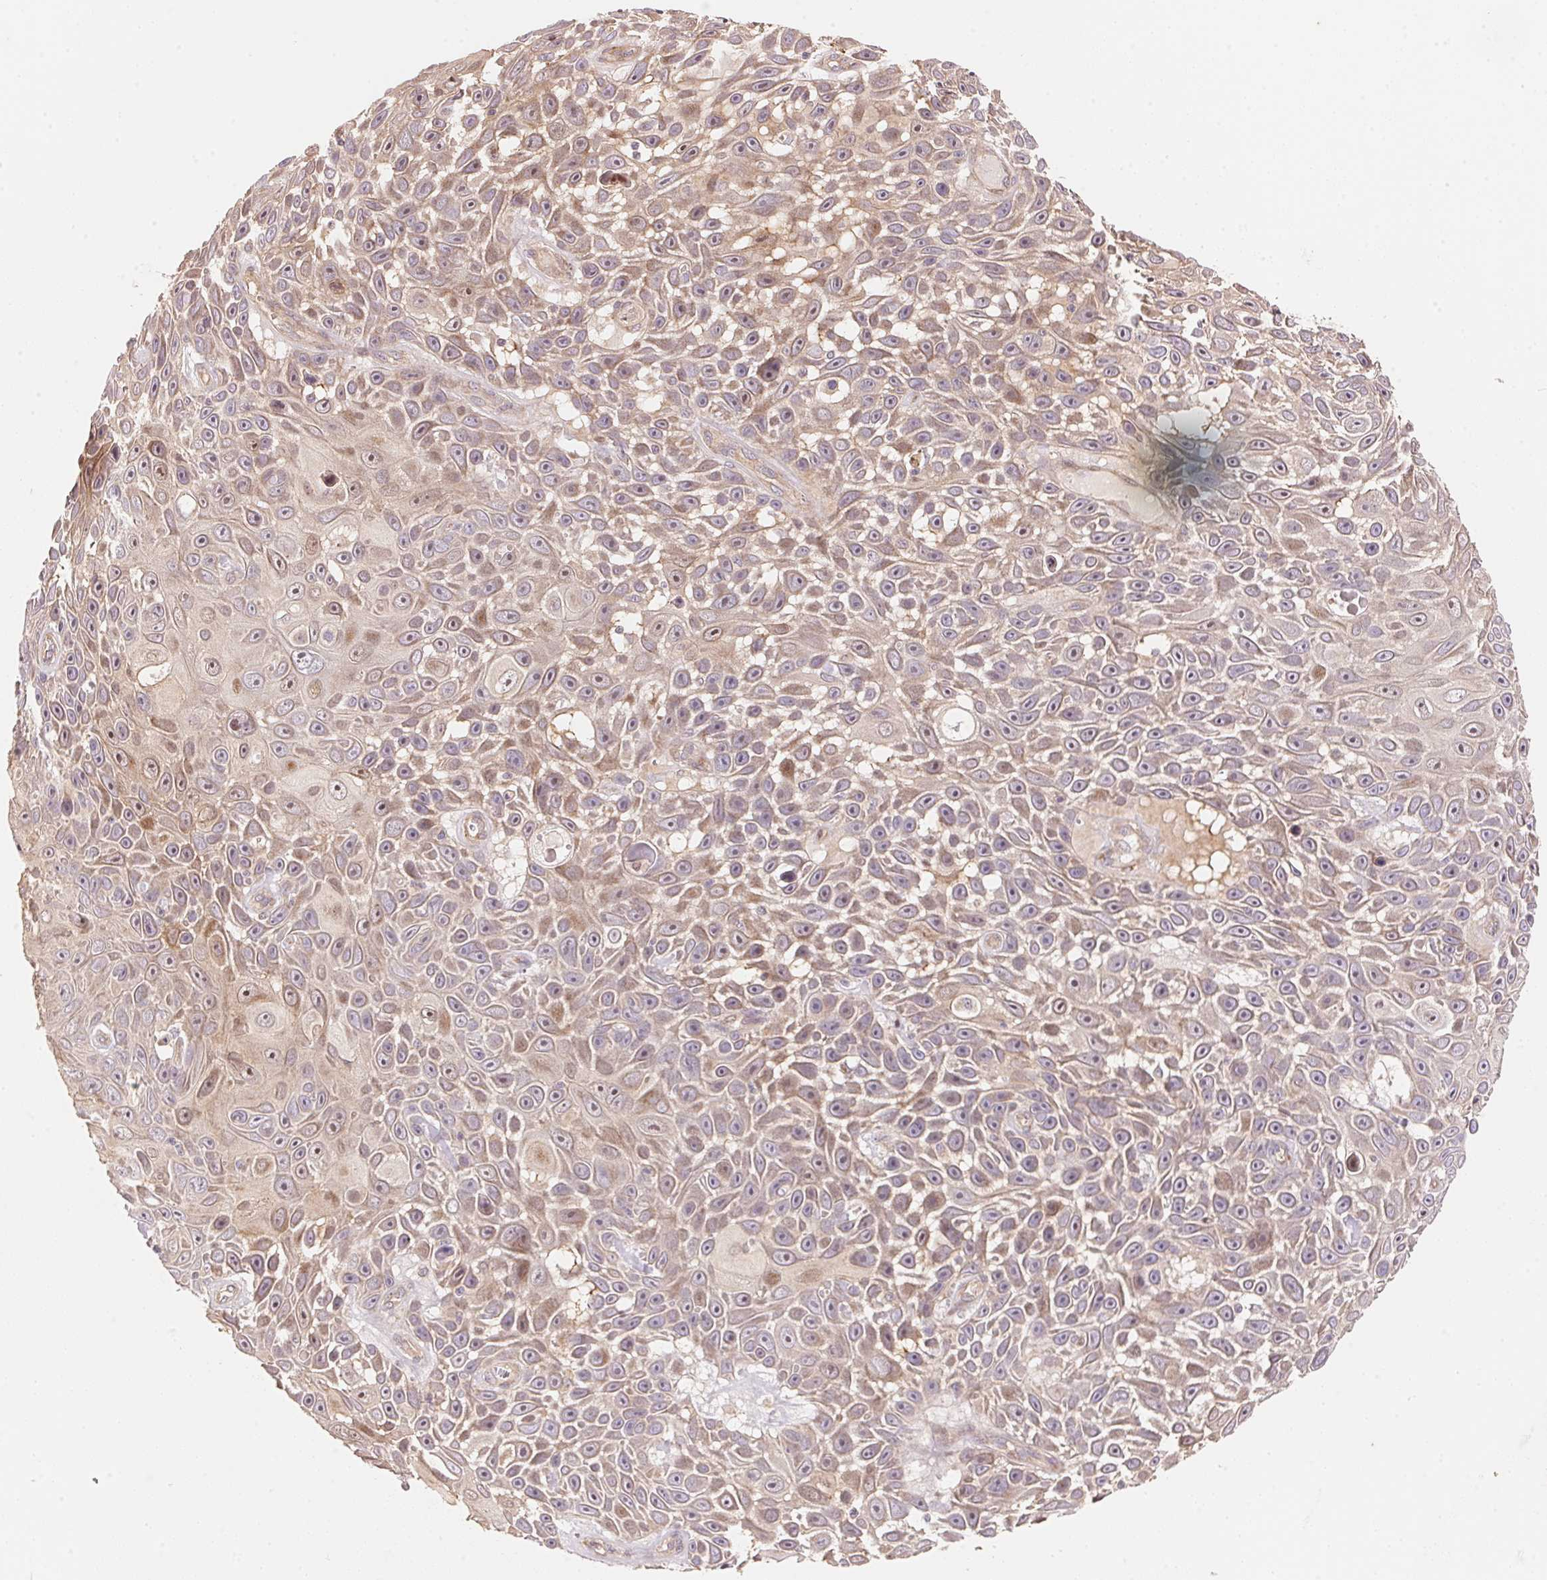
{"staining": {"intensity": "weak", "quantity": "25%-75%", "location": "cytoplasmic/membranous,nuclear"}, "tissue": "skin cancer", "cell_type": "Tumor cells", "image_type": "cancer", "snomed": [{"axis": "morphology", "description": "Squamous cell carcinoma, NOS"}, {"axis": "topography", "description": "Skin"}], "caption": "Immunohistochemical staining of human skin squamous cell carcinoma reveals low levels of weak cytoplasmic/membranous and nuclear protein expression in about 25%-75% of tumor cells.", "gene": "TNIP2", "patient": {"sex": "male", "age": 82}}